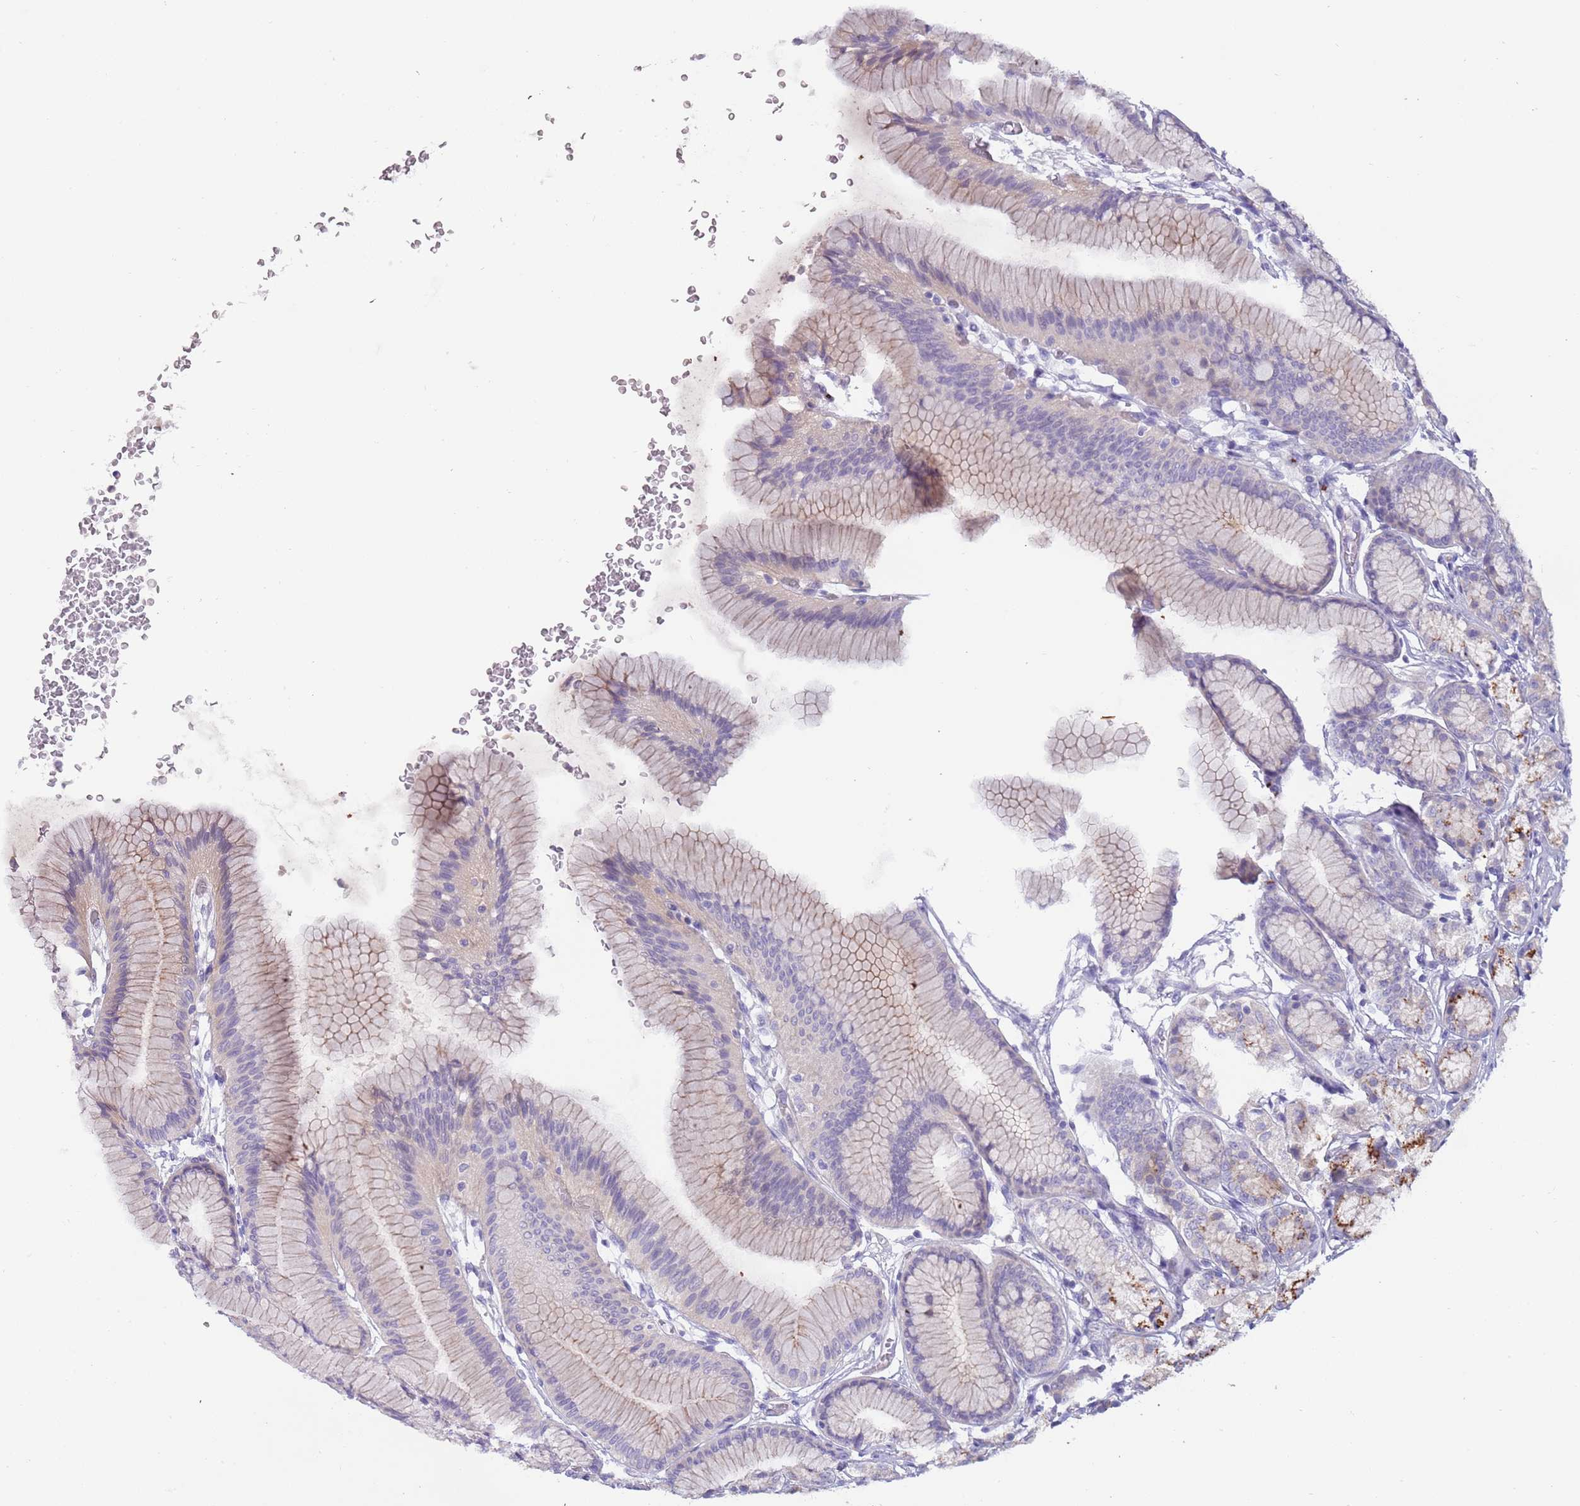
{"staining": {"intensity": "weak", "quantity": "<25%", "location": "cytoplasmic/membranous"}, "tissue": "stomach", "cell_type": "Glandular cells", "image_type": "normal", "snomed": [{"axis": "morphology", "description": "Normal tissue, NOS"}, {"axis": "morphology", "description": "Adenocarcinoma, NOS"}, {"axis": "morphology", "description": "Adenocarcinoma, High grade"}, {"axis": "topography", "description": "Stomach, upper"}, {"axis": "topography", "description": "Stomach"}], "caption": "This is a image of IHC staining of unremarkable stomach, which shows no positivity in glandular cells.", "gene": "C2CD3", "patient": {"sex": "female", "age": 65}}